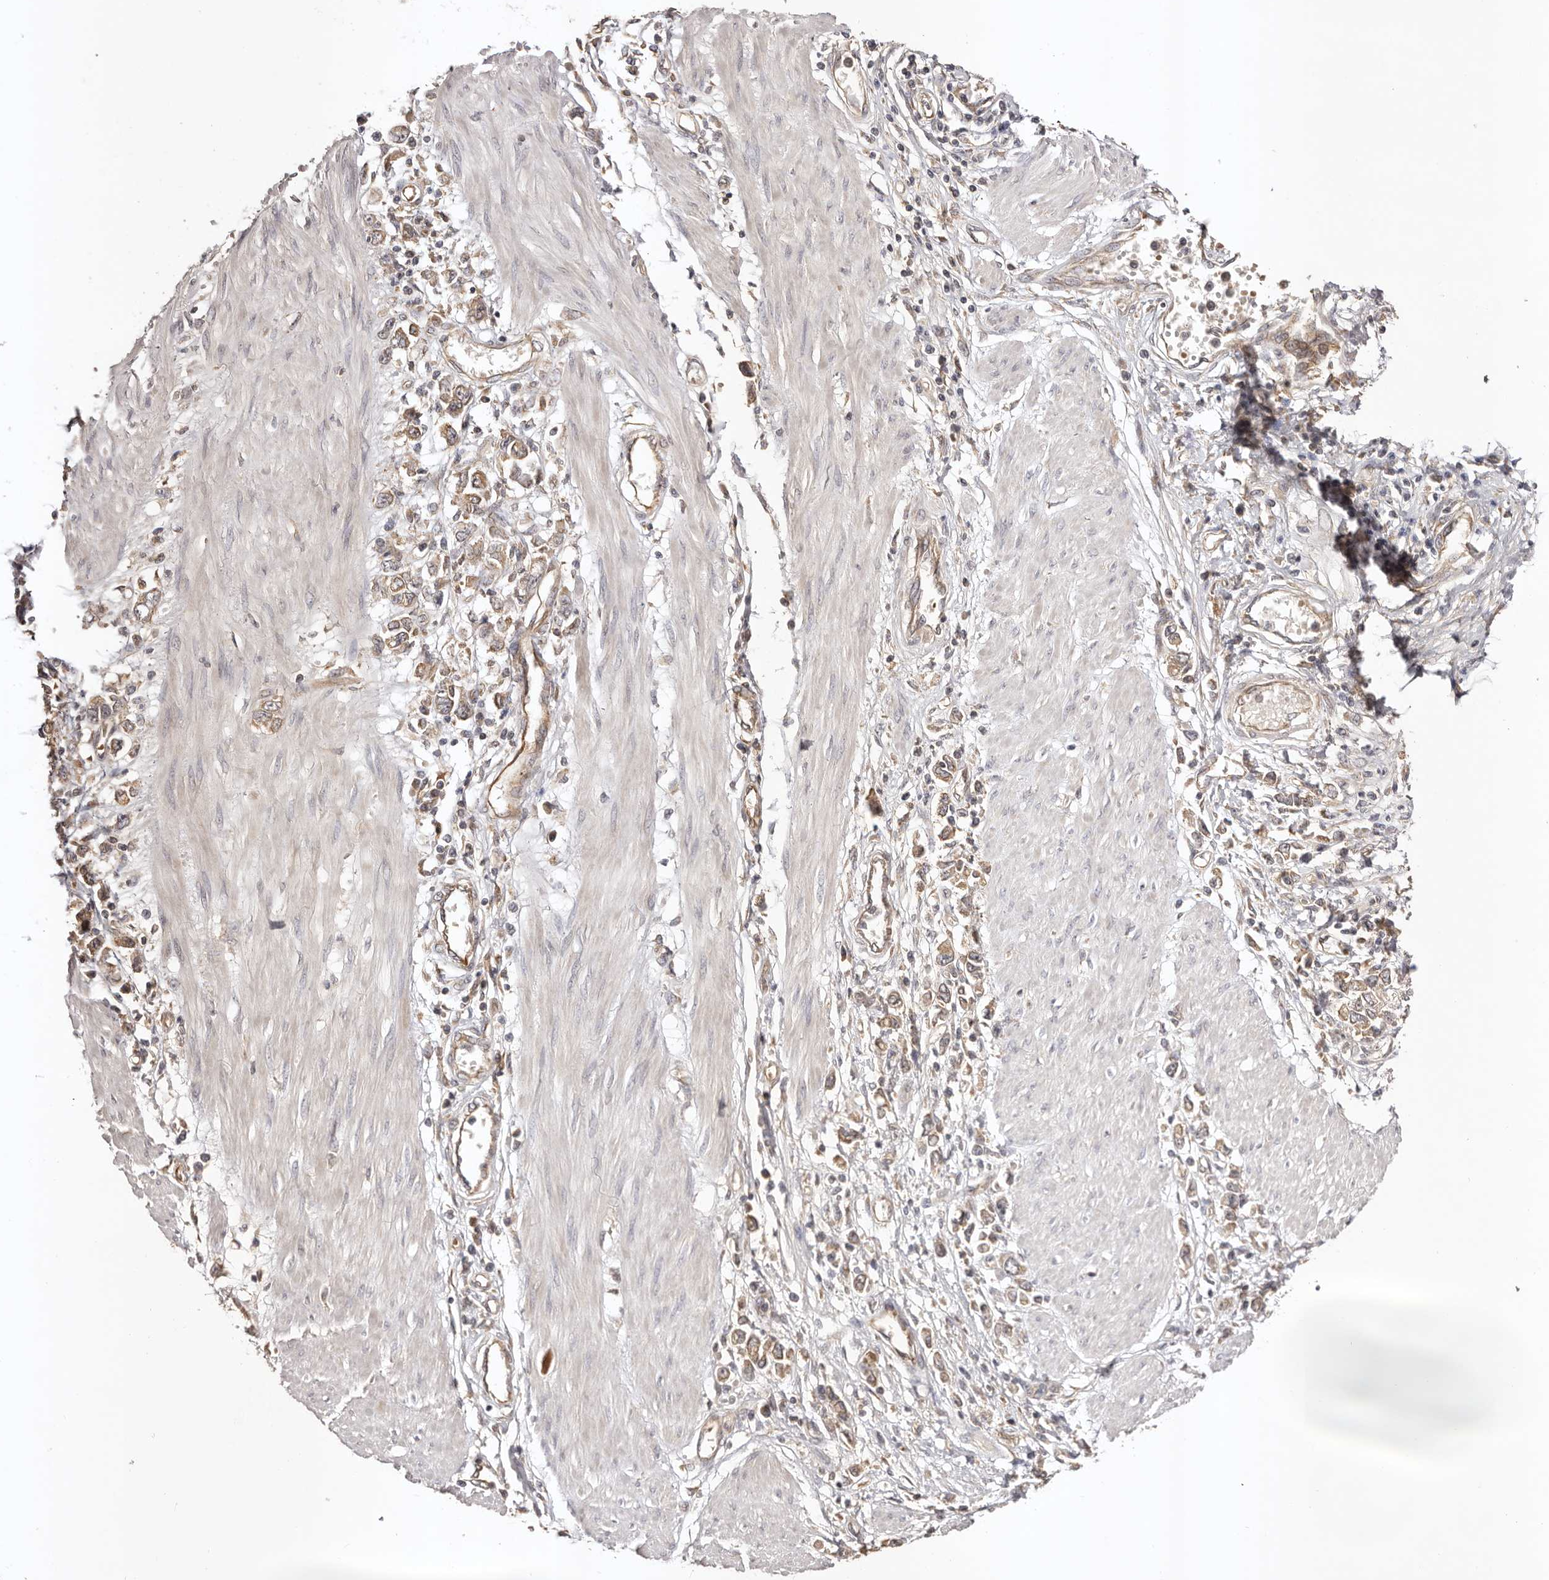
{"staining": {"intensity": "moderate", "quantity": ">75%", "location": "cytoplasmic/membranous"}, "tissue": "stomach cancer", "cell_type": "Tumor cells", "image_type": "cancer", "snomed": [{"axis": "morphology", "description": "Adenocarcinoma, NOS"}, {"axis": "topography", "description": "Stomach"}], "caption": "Protein positivity by immunohistochemistry demonstrates moderate cytoplasmic/membranous positivity in about >75% of tumor cells in stomach cancer (adenocarcinoma).", "gene": "UBR2", "patient": {"sex": "female", "age": 76}}